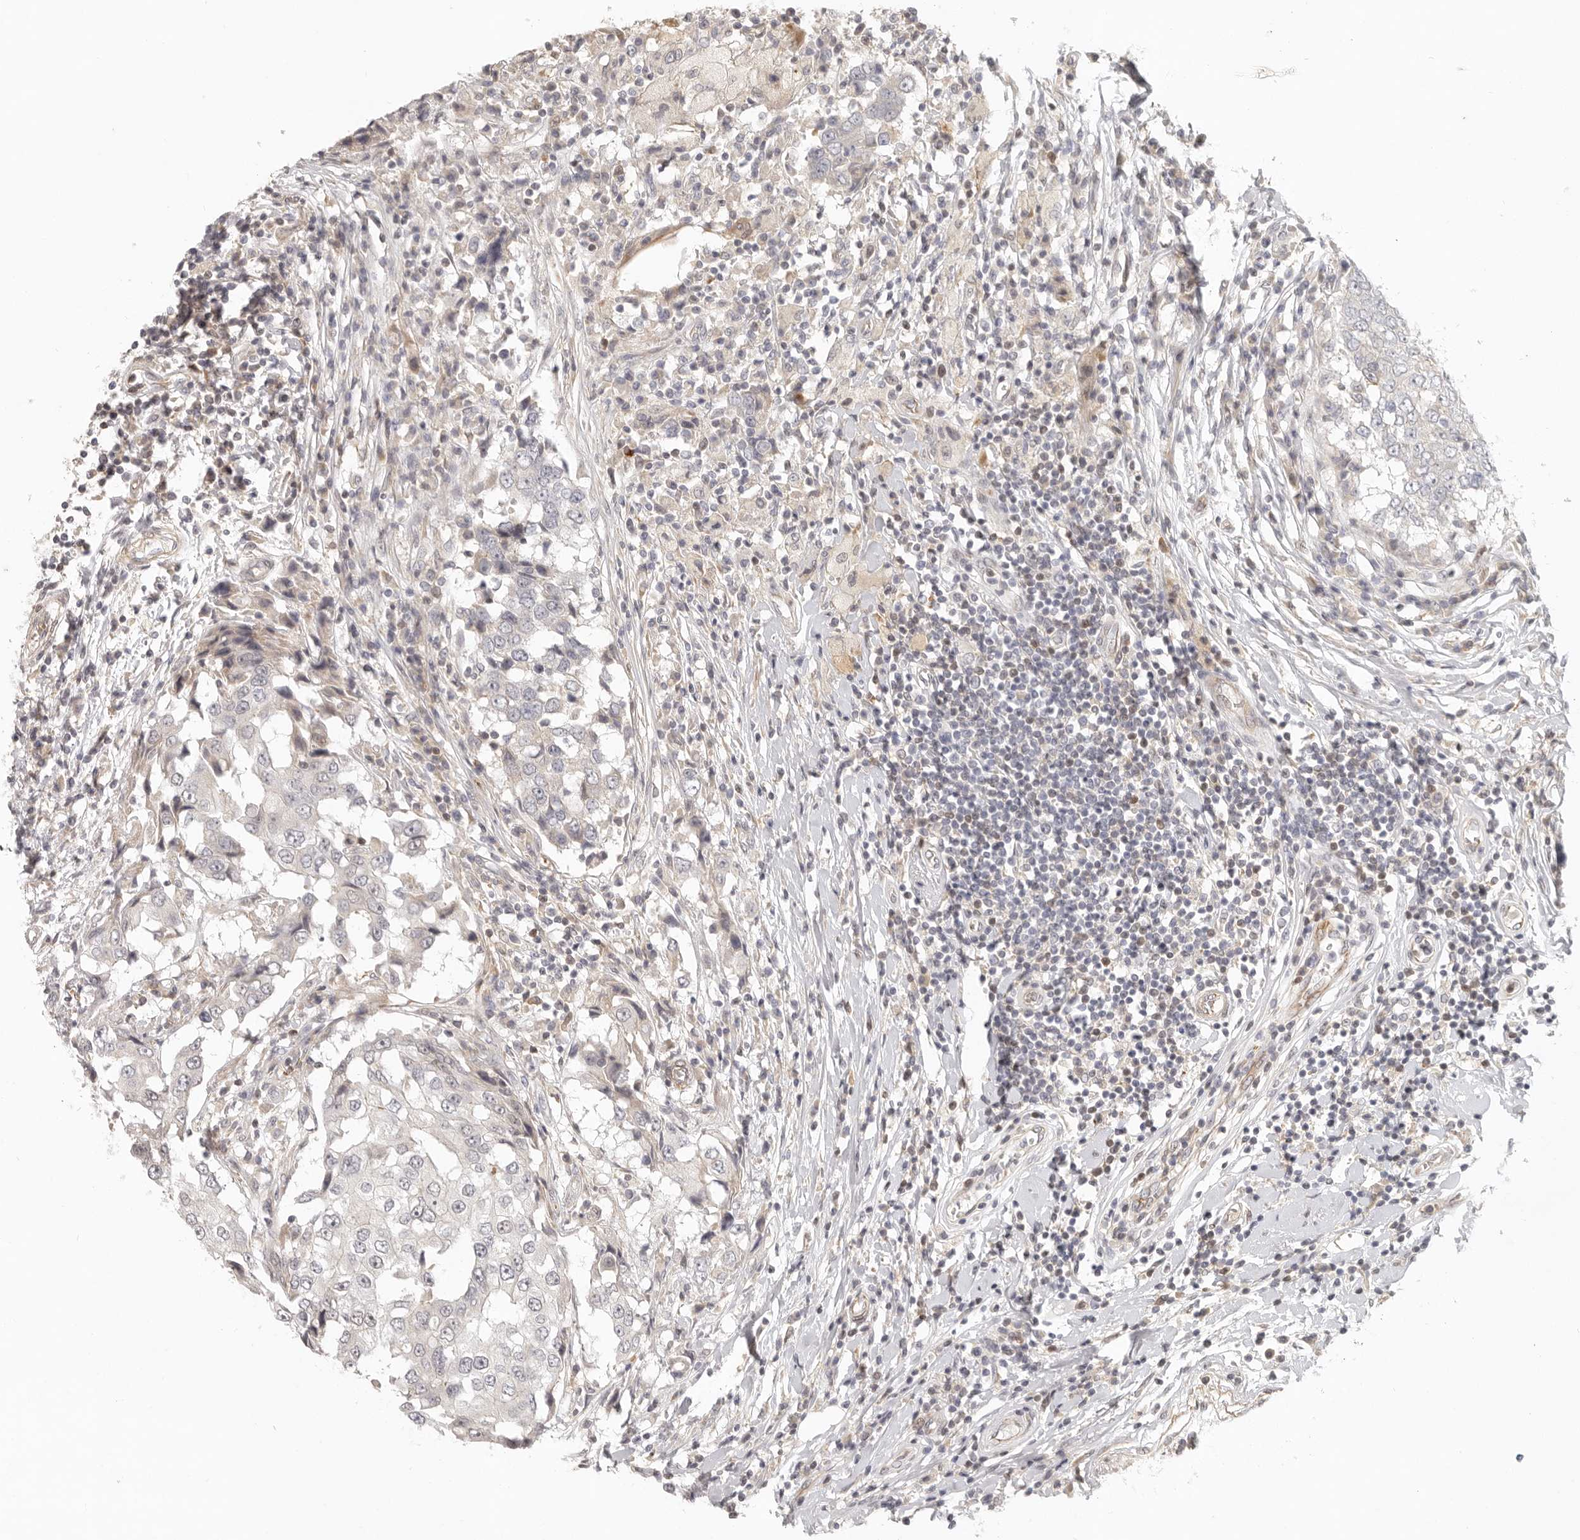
{"staining": {"intensity": "negative", "quantity": "none", "location": "none"}, "tissue": "breast cancer", "cell_type": "Tumor cells", "image_type": "cancer", "snomed": [{"axis": "morphology", "description": "Duct carcinoma"}, {"axis": "topography", "description": "Breast"}], "caption": "Tumor cells are negative for protein expression in human breast cancer. (DAB immunohistochemistry (IHC), high magnification).", "gene": "AHDC1", "patient": {"sex": "female", "age": 27}}